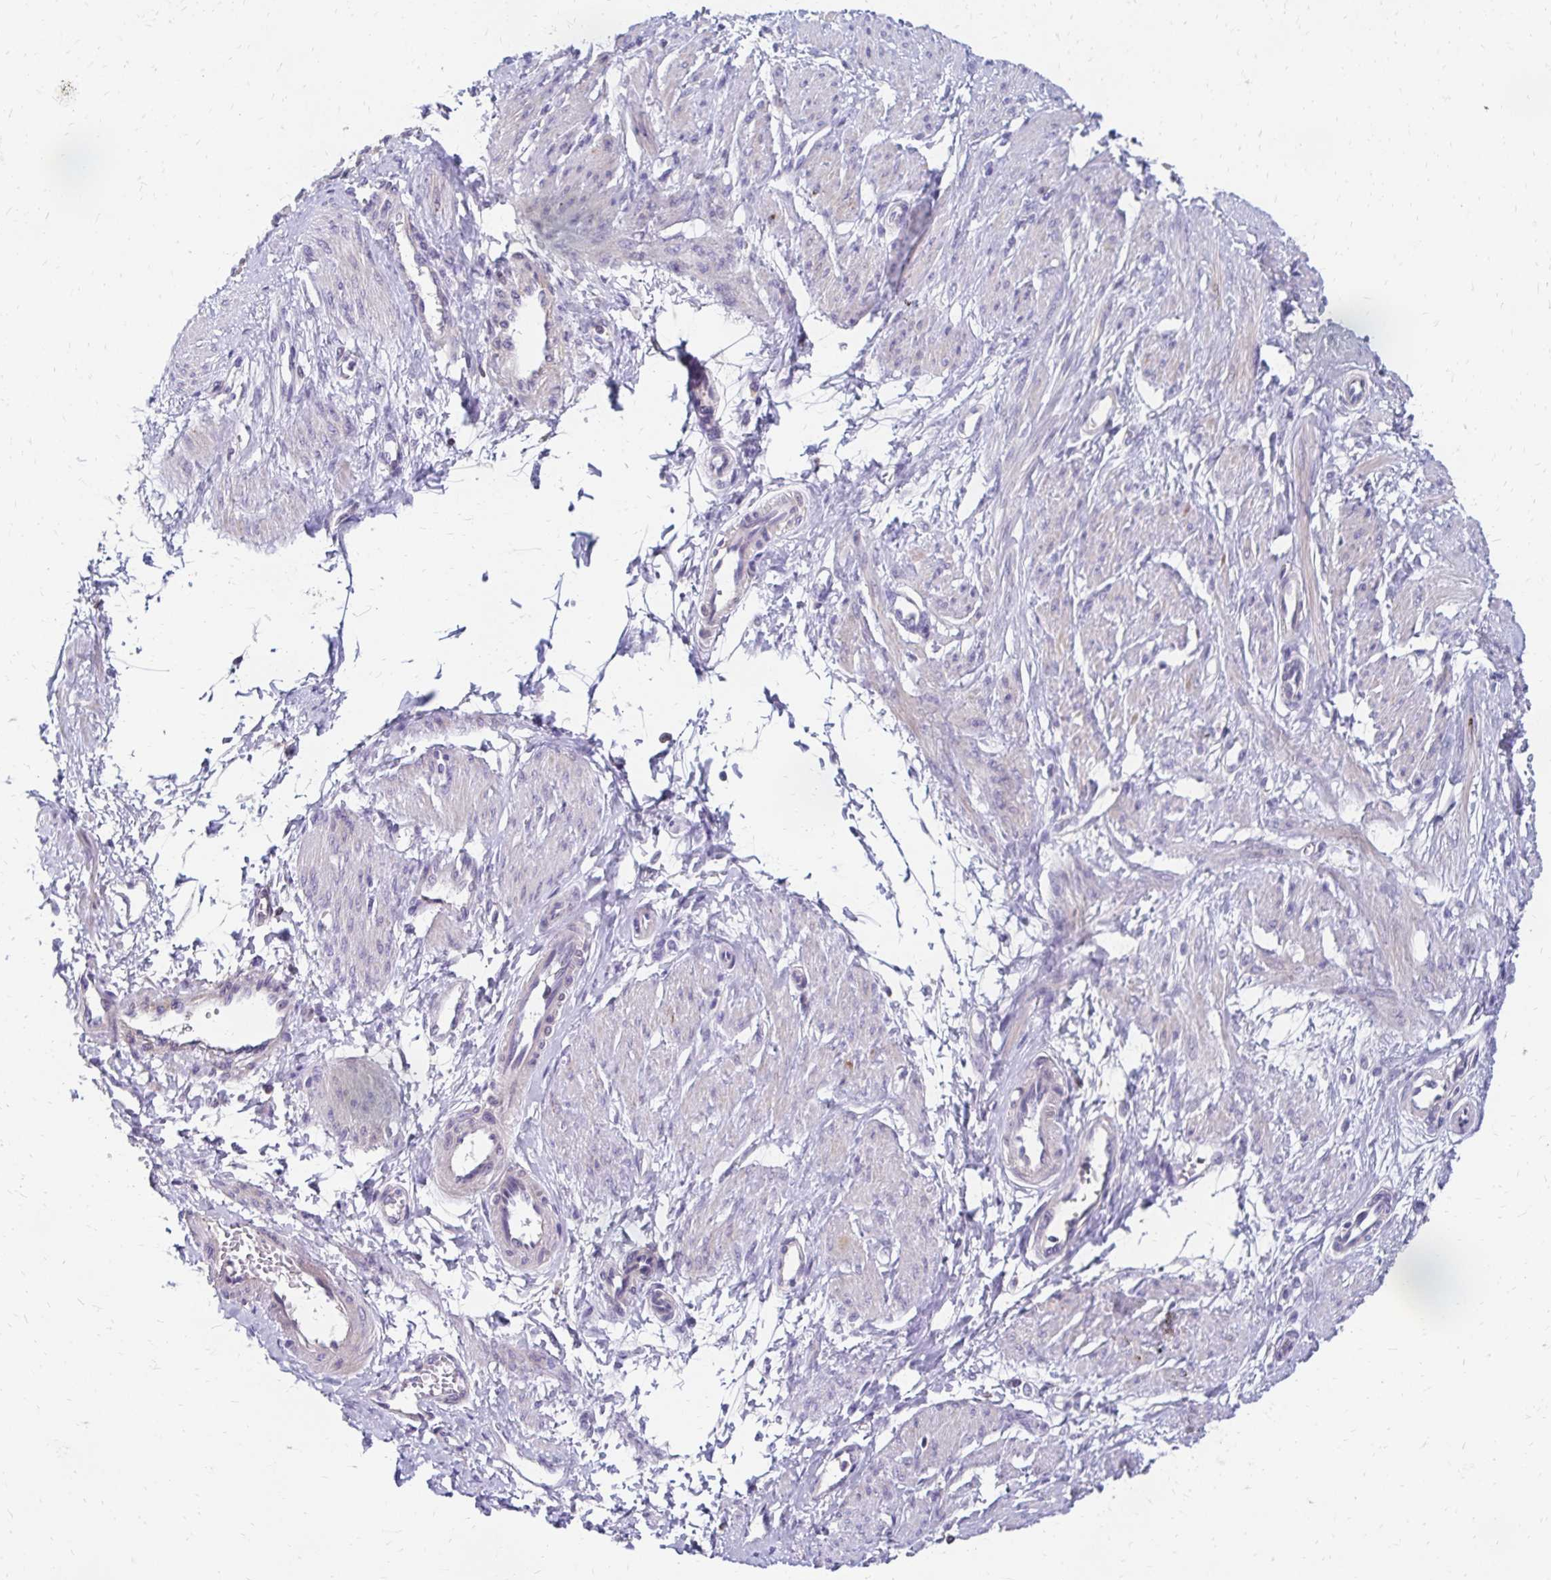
{"staining": {"intensity": "moderate", "quantity": "<25%", "location": "cytoplasmic/membranous"}, "tissue": "smooth muscle", "cell_type": "Smooth muscle cells", "image_type": "normal", "snomed": [{"axis": "morphology", "description": "Normal tissue, NOS"}, {"axis": "topography", "description": "Smooth muscle"}, {"axis": "topography", "description": "Uterus"}], "caption": "Immunohistochemistry (DAB (3,3'-diaminobenzidine)) staining of unremarkable human smooth muscle exhibits moderate cytoplasmic/membranous protein staining in approximately <25% of smooth muscle cells.", "gene": "DTNB", "patient": {"sex": "female", "age": 39}}